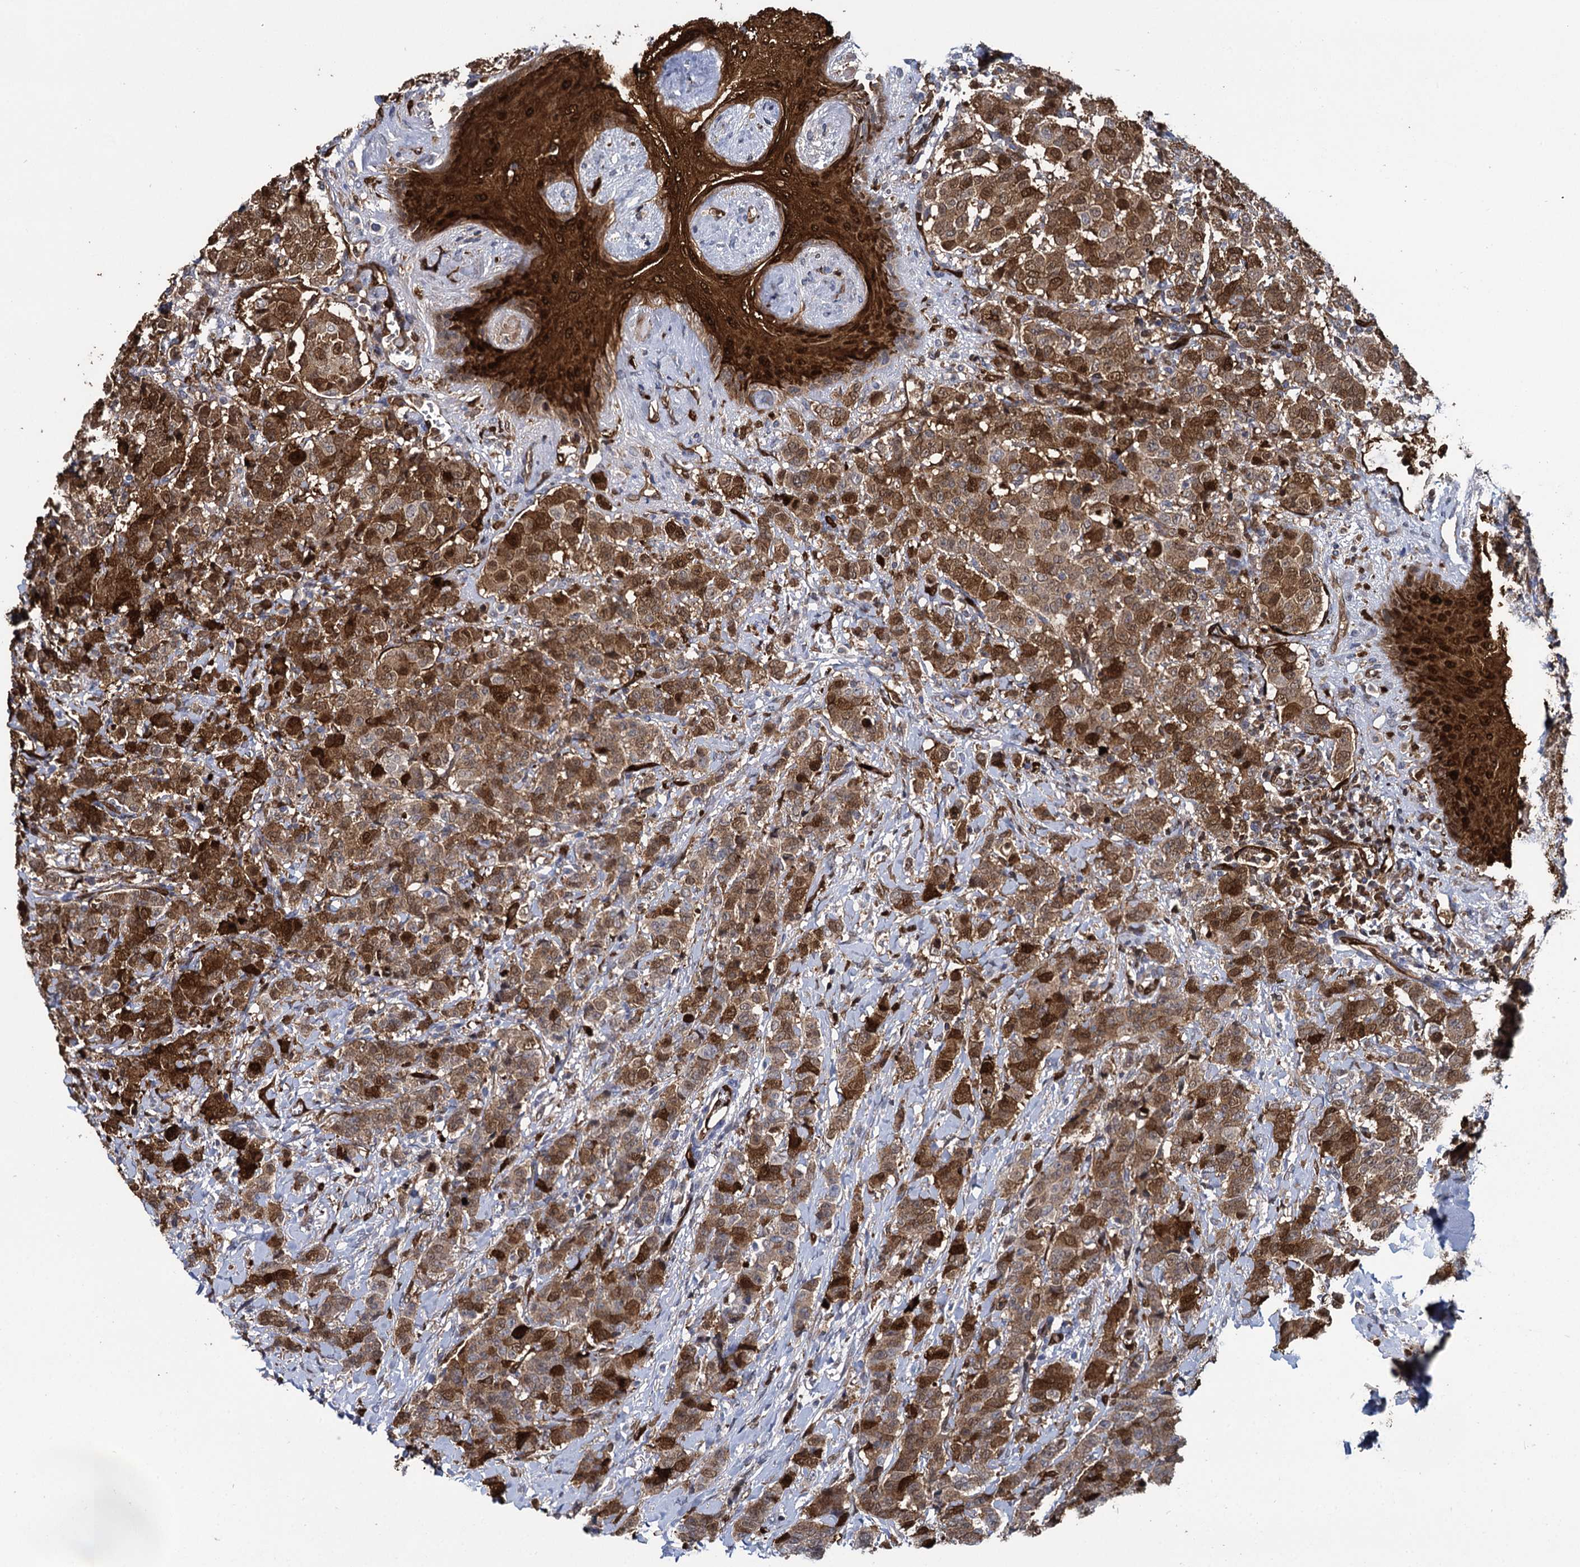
{"staining": {"intensity": "moderate", "quantity": ">75%", "location": "cytoplasmic/membranous"}, "tissue": "breast cancer", "cell_type": "Tumor cells", "image_type": "cancer", "snomed": [{"axis": "morphology", "description": "Duct carcinoma"}, {"axis": "topography", "description": "Breast"}], "caption": "Brown immunohistochemical staining in breast cancer (infiltrating ductal carcinoma) displays moderate cytoplasmic/membranous staining in about >75% of tumor cells. (Stains: DAB (3,3'-diaminobenzidine) in brown, nuclei in blue, Microscopy: brightfield microscopy at high magnification).", "gene": "FABP5", "patient": {"sex": "female", "age": 40}}